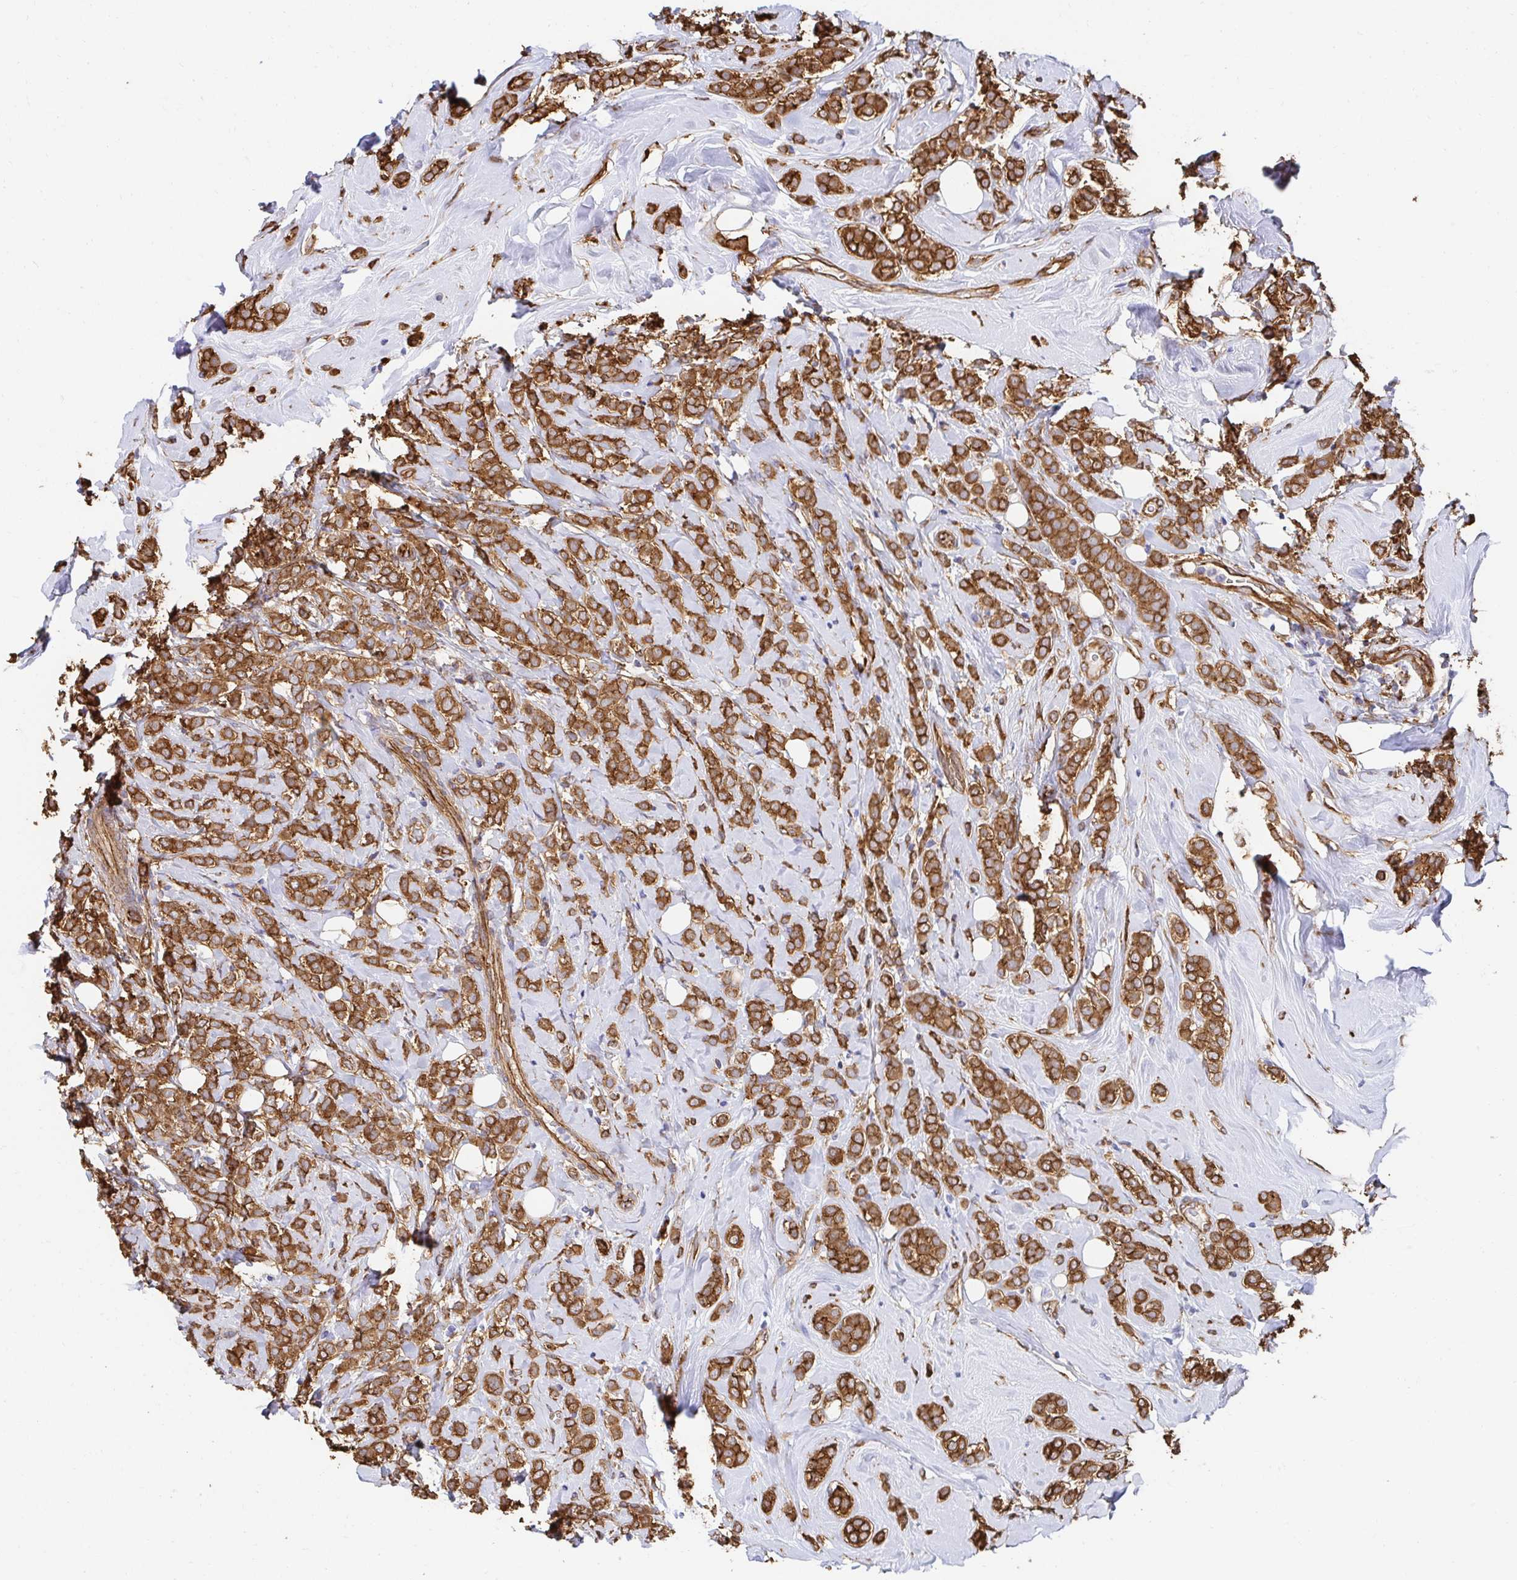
{"staining": {"intensity": "strong", "quantity": ">75%", "location": "cytoplasmic/membranous"}, "tissue": "breast cancer", "cell_type": "Tumor cells", "image_type": "cancer", "snomed": [{"axis": "morphology", "description": "Lobular carcinoma"}, {"axis": "topography", "description": "Breast"}], "caption": "High-magnification brightfield microscopy of lobular carcinoma (breast) stained with DAB (3,3'-diaminobenzidine) (brown) and counterstained with hematoxylin (blue). tumor cells exhibit strong cytoplasmic/membranous staining is identified in about>75% of cells.", "gene": "CTTN", "patient": {"sex": "female", "age": 49}}